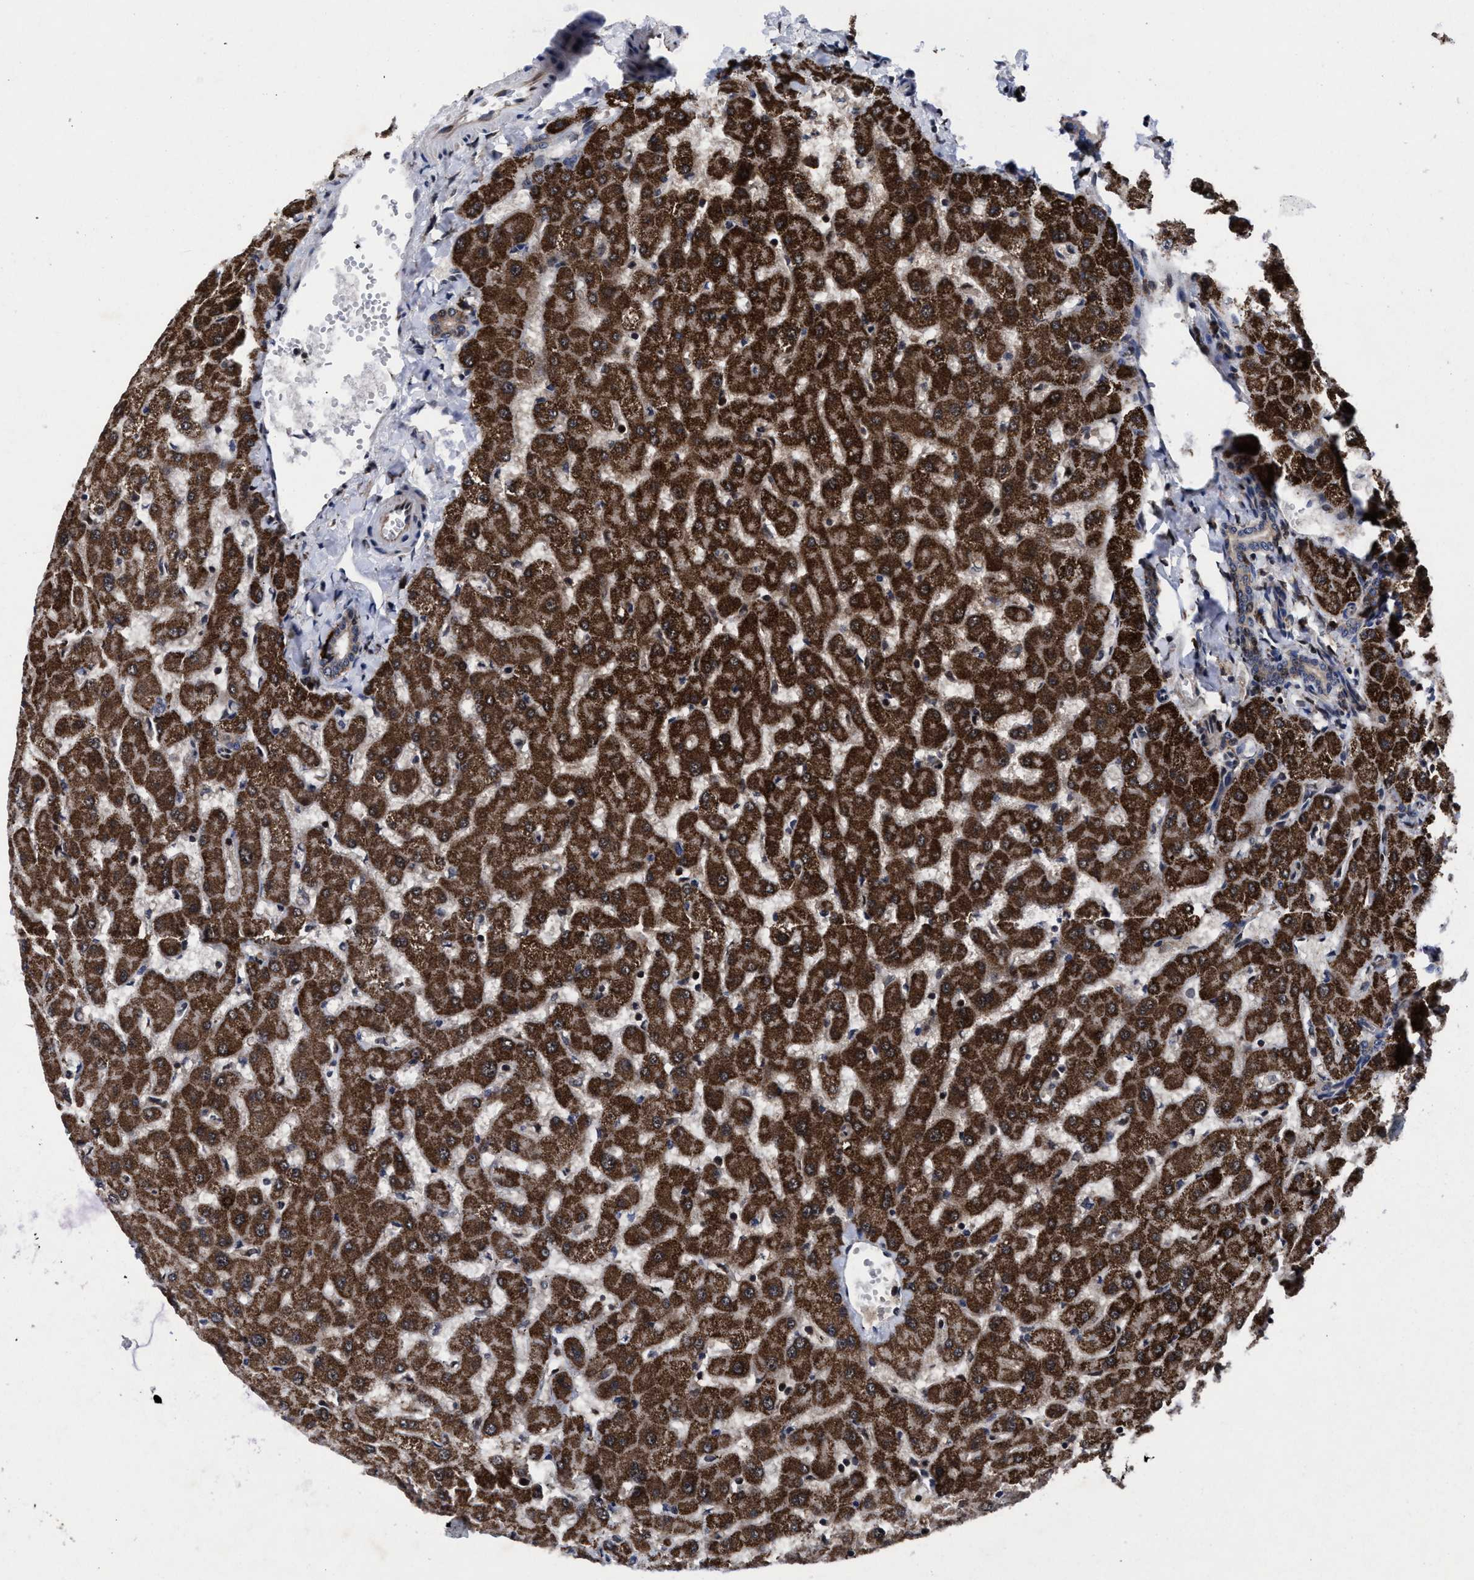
{"staining": {"intensity": "weak", "quantity": ">75%", "location": "cytoplasmic/membranous"}, "tissue": "liver", "cell_type": "Cholangiocytes", "image_type": "normal", "snomed": [{"axis": "morphology", "description": "Normal tissue, NOS"}, {"axis": "topography", "description": "Liver"}], "caption": "IHC image of unremarkable liver: human liver stained using immunohistochemistry (IHC) shows low levels of weak protein expression localized specifically in the cytoplasmic/membranous of cholangiocytes, appearing as a cytoplasmic/membranous brown color.", "gene": "MRPL50", "patient": {"sex": "female", "age": 63}}